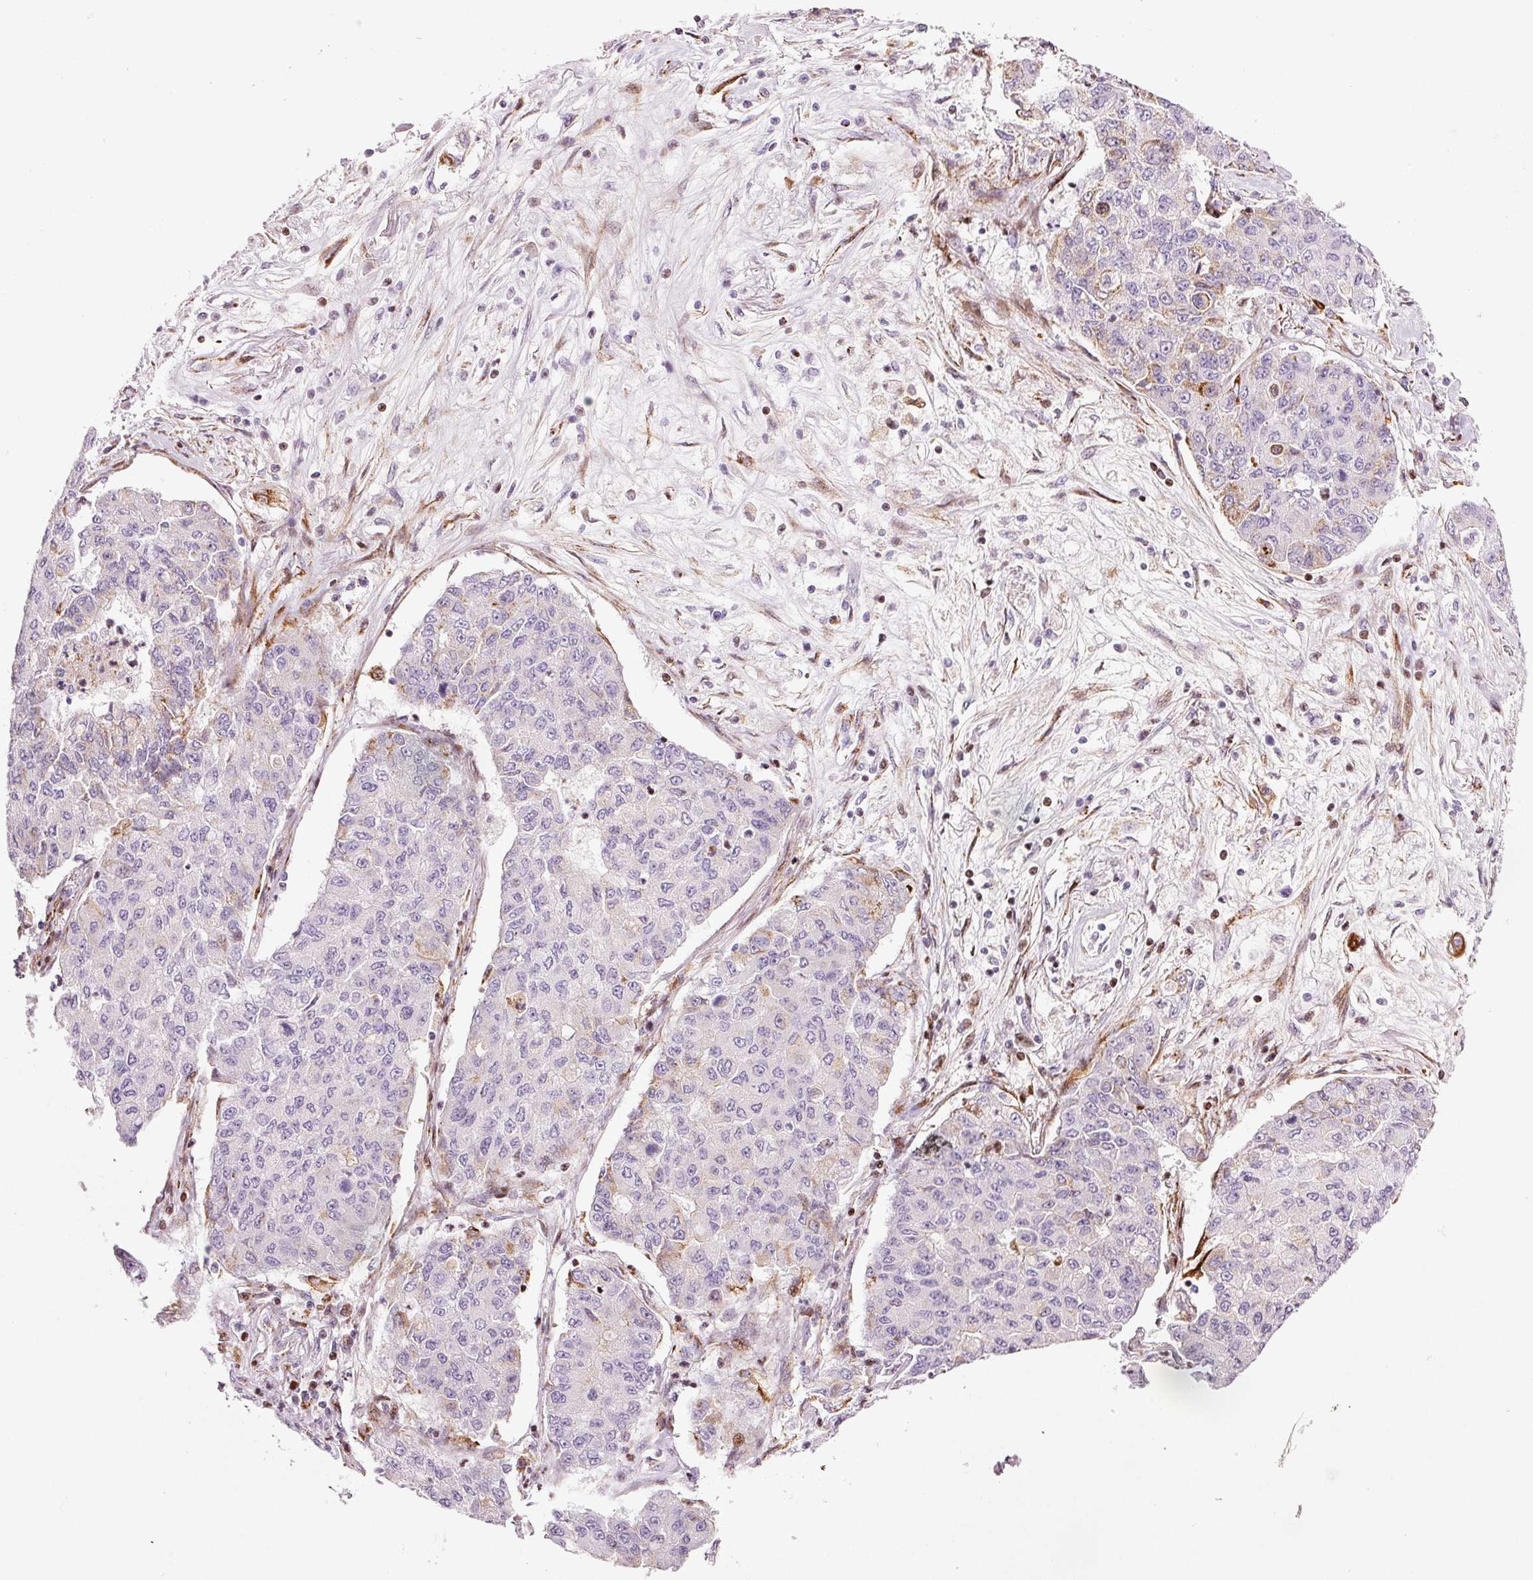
{"staining": {"intensity": "moderate", "quantity": "<25%", "location": "cytoplasmic/membranous,nuclear"}, "tissue": "lung cancer", "cell_type": "Tumor cells", "image_type": "cancer", "snomed": [{"axis": "morphology", "description": "Squamous cell carcinoma, NOS"}, {"axis": "topography", "description": "Lung"}], "caption": "IHC histopathology image of neoplastic tissue: lung cancer stained using immunohistochemistry (IHC) demonstrates low levels of moderate protein expression localized specifically in the cytoplasmic/membranous and nuclear of tumor cells, appearing as a cytoplasmic/membranous and nuclear brown color.", "gene": "ANKRD20A1", "patient": {"sex": "male", "age": 74}}